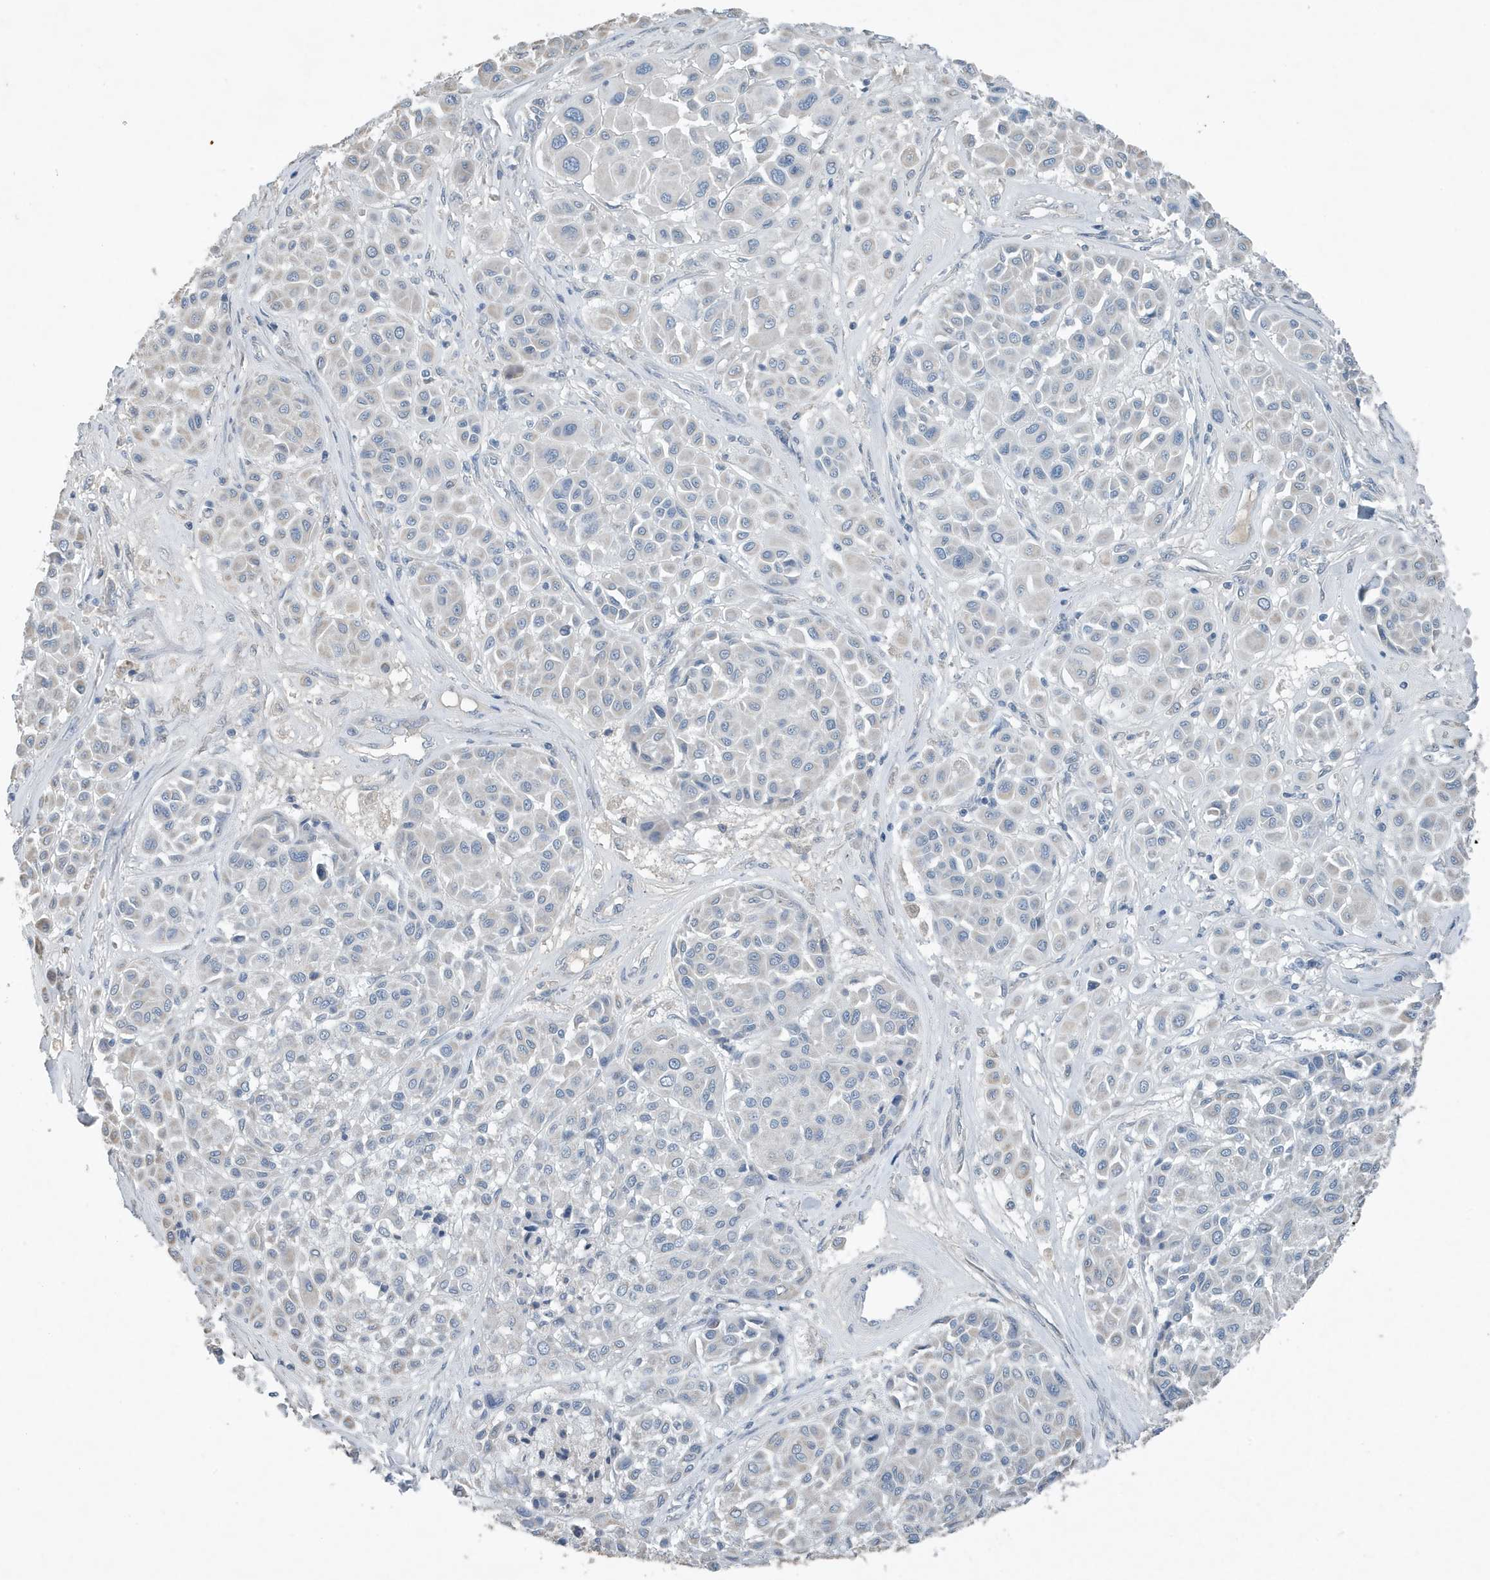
{"staining": {"intensity": "negative", "quantity": "none", "location": "none"}, "tissue": "melanoma", "cell_type": "Tumor cells", "image_type": "cancer", "snomed": [{"axis": "morphology", "description": "Malignant melanoma, Metastatic site"}, {"axis": "topography", "description": "Soft tissue"}], "caption": "An immunohistochemistry (IHC) photomicrograph of melanoma is shown. There is no staining in tumor cells of melanoma.", "gene": "UGT2B4", "patient": {"sex": "male", "age": 41}}